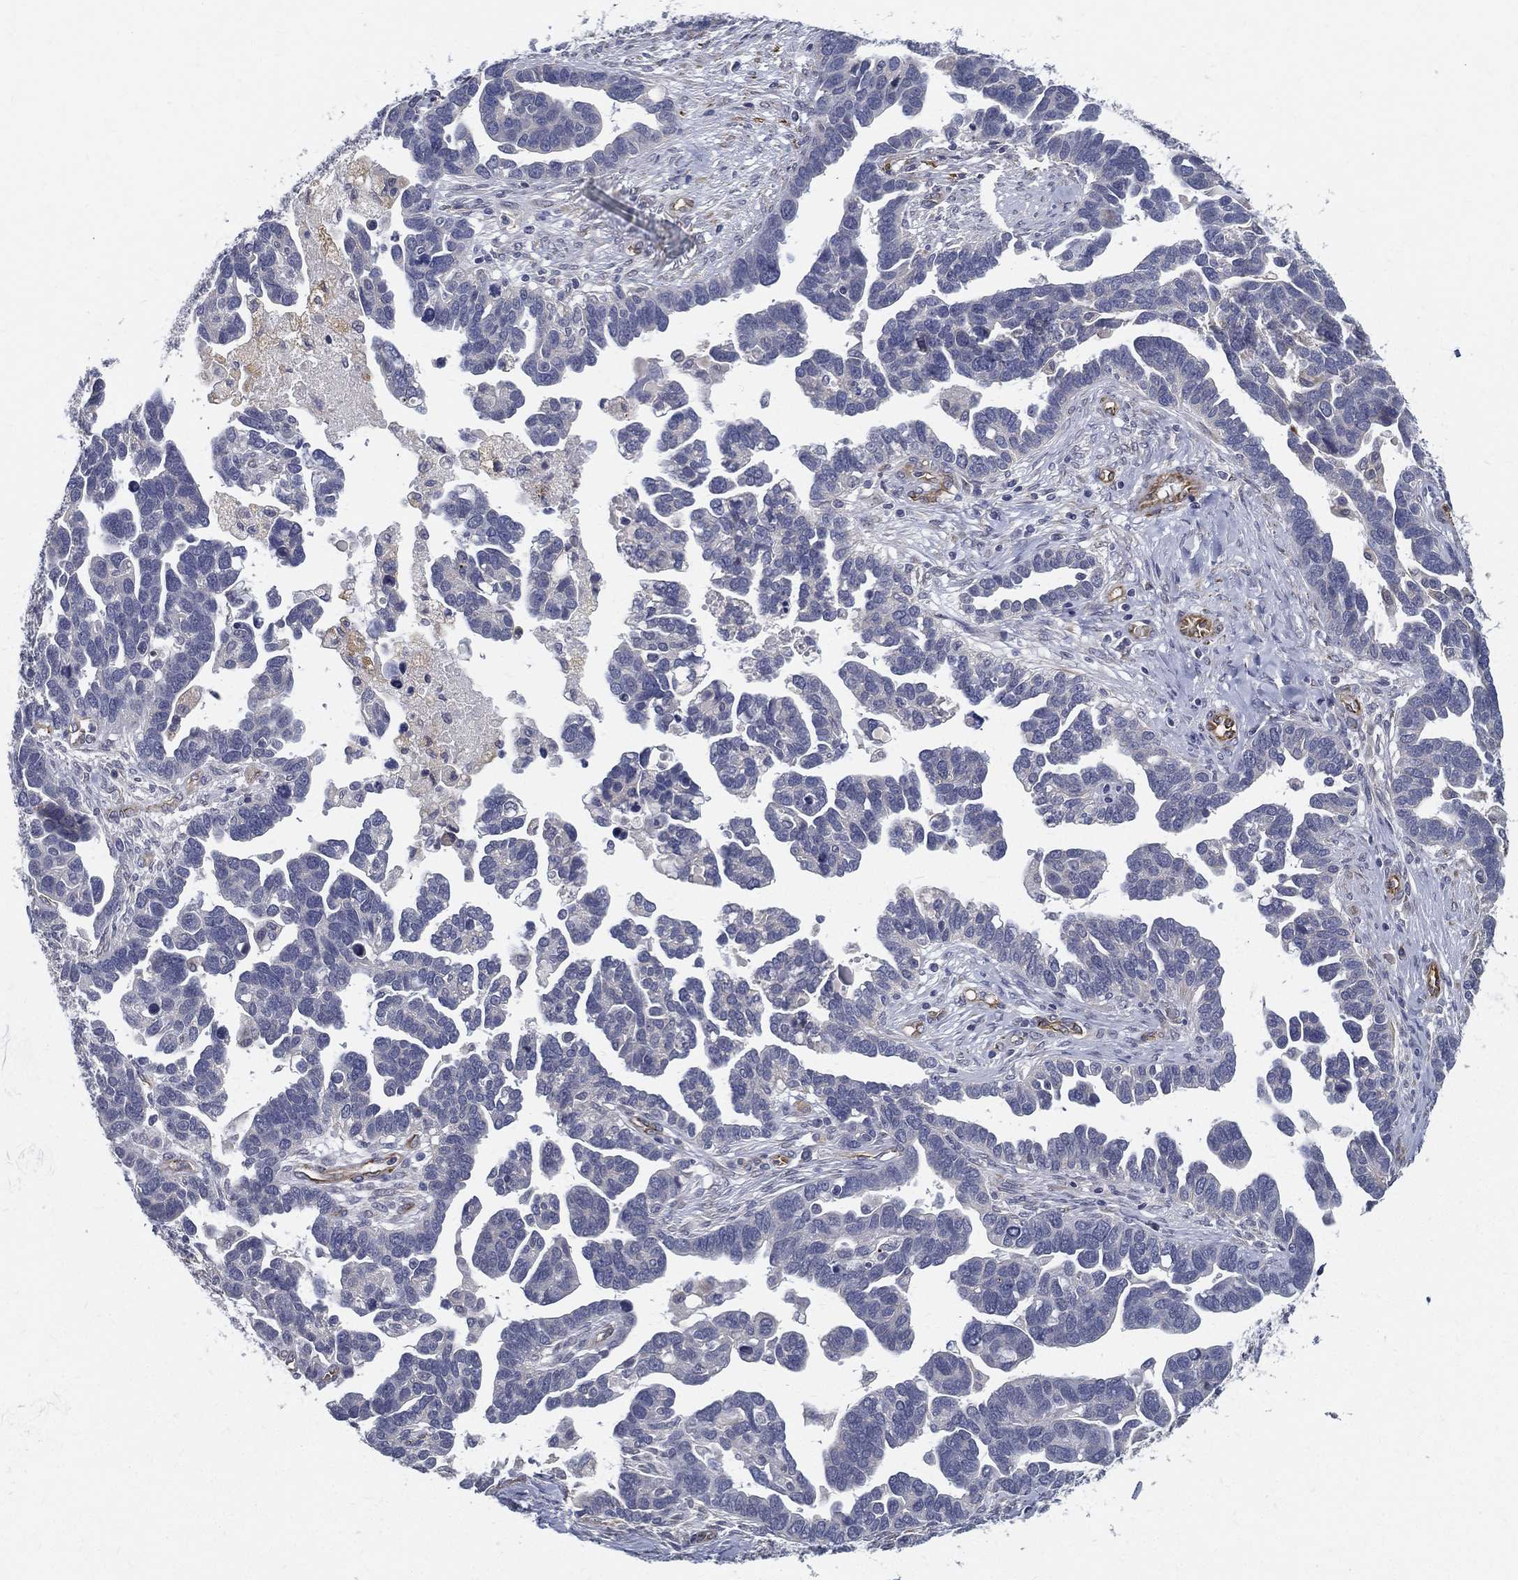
{"staining": {"intensity": "negative", "quantity": "none", "location": "none"}, "tissue": "ovarian cancer", "cell_type": "Tumor cells", "image_type": "cancer", "snomed": [{"axis": "morphology", "description": "Cystadenocarcinoma, serous, NOS"}, {"axis": "topography", "description": "Ovary"}], "caption": "DAB immunohistochemical staining of ovarian serous cystadenocarcinoma displays no significant positivity in tumor cells.", "gene": "LRRC56", "patient": {"sex": "female", "age": 54}}